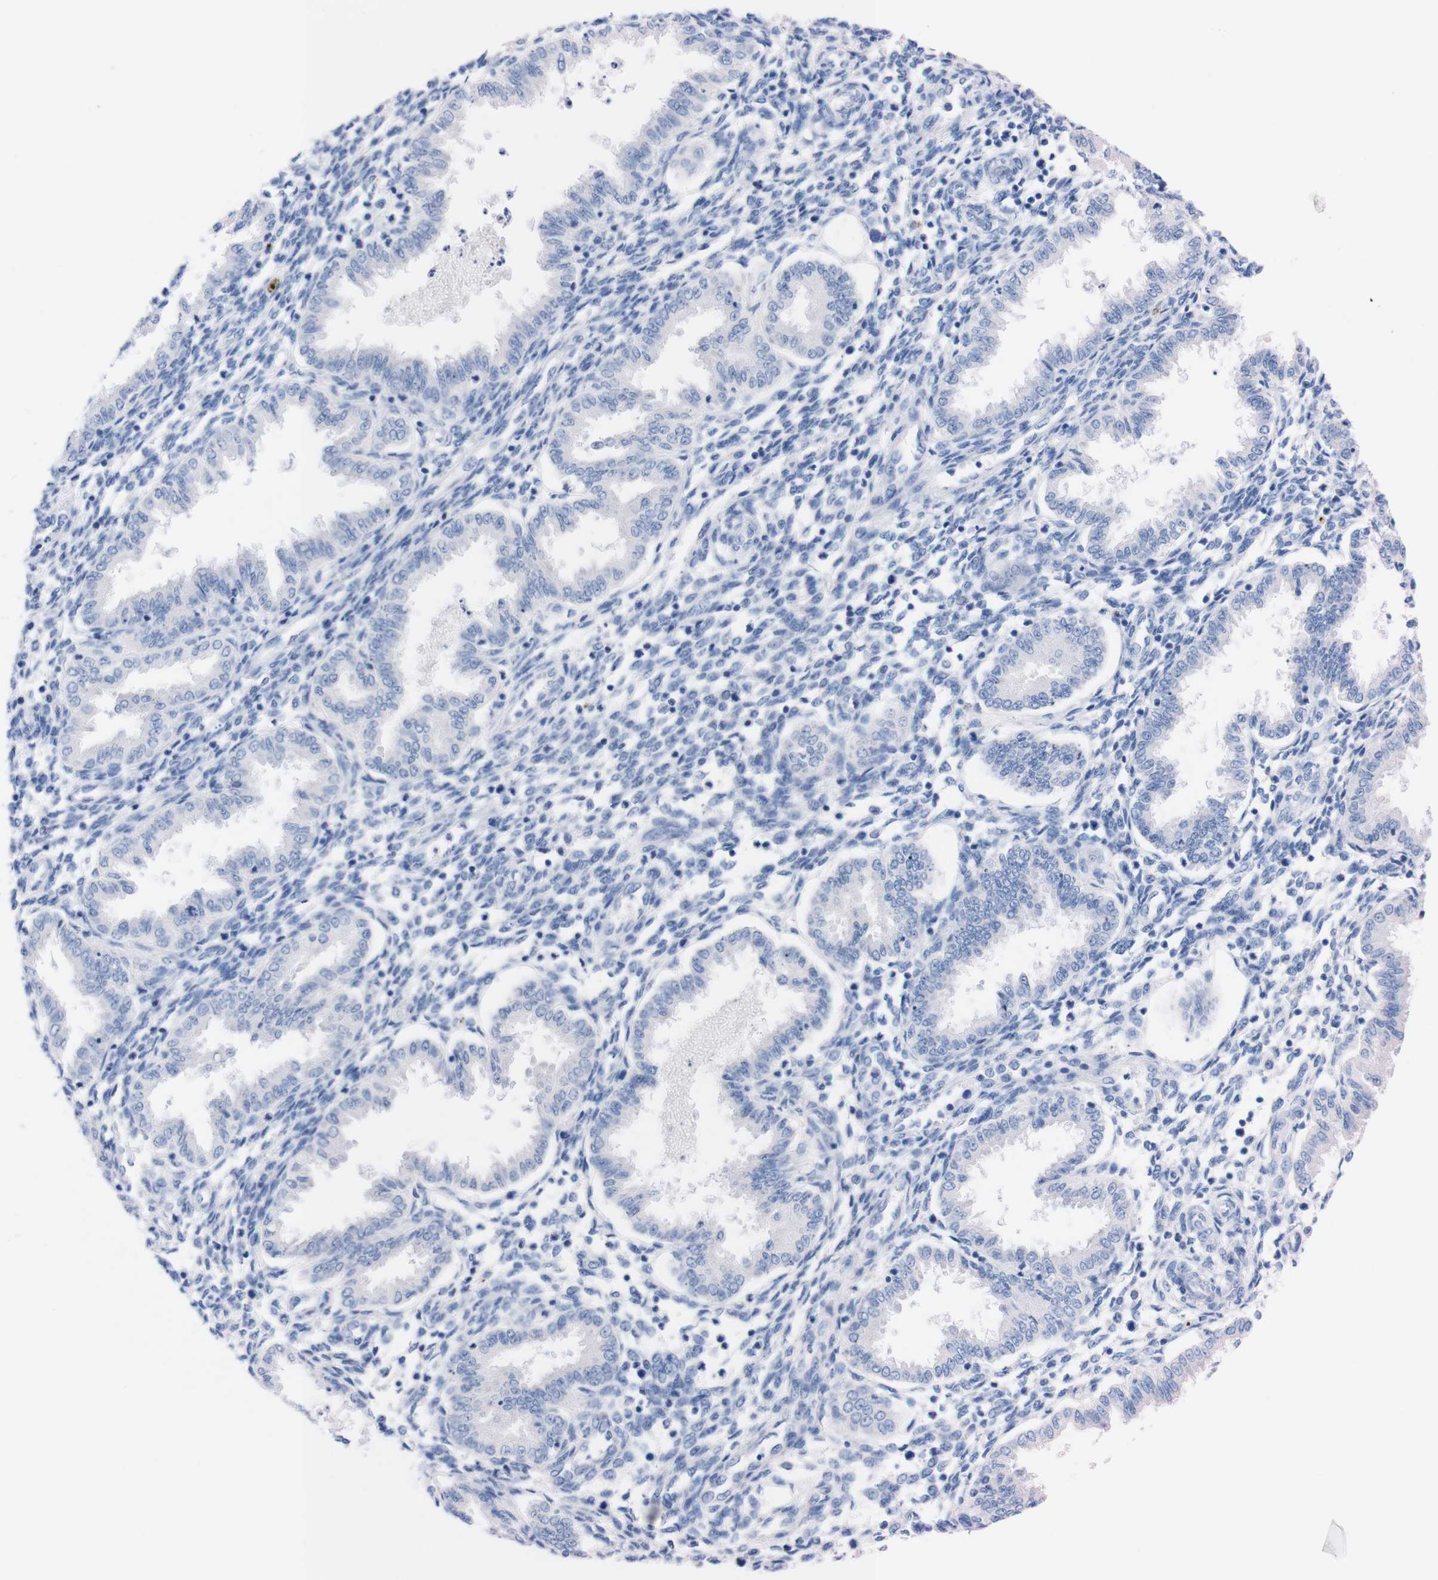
{"staining": {"intensity": "negative", "quantity": "none", "location": "none"}, "tissue": "endometrium", "cell_type": "Cells in endometrial stroma", "image_type": "normal", "snomed": [{"axis": "morphology", "description": "Normal tissue, NOS"}, {"axis": "topography", "description": "Endometrium"}], "caption": "Immunohistochemistry (IHC) histopathology image of normal endometrium: endometrium stained with DAB exhibits no significant protein staining in cells in endometrial stroma.", "gene": "P2RY12", "patient": {"sex": "female", "age": 33}}